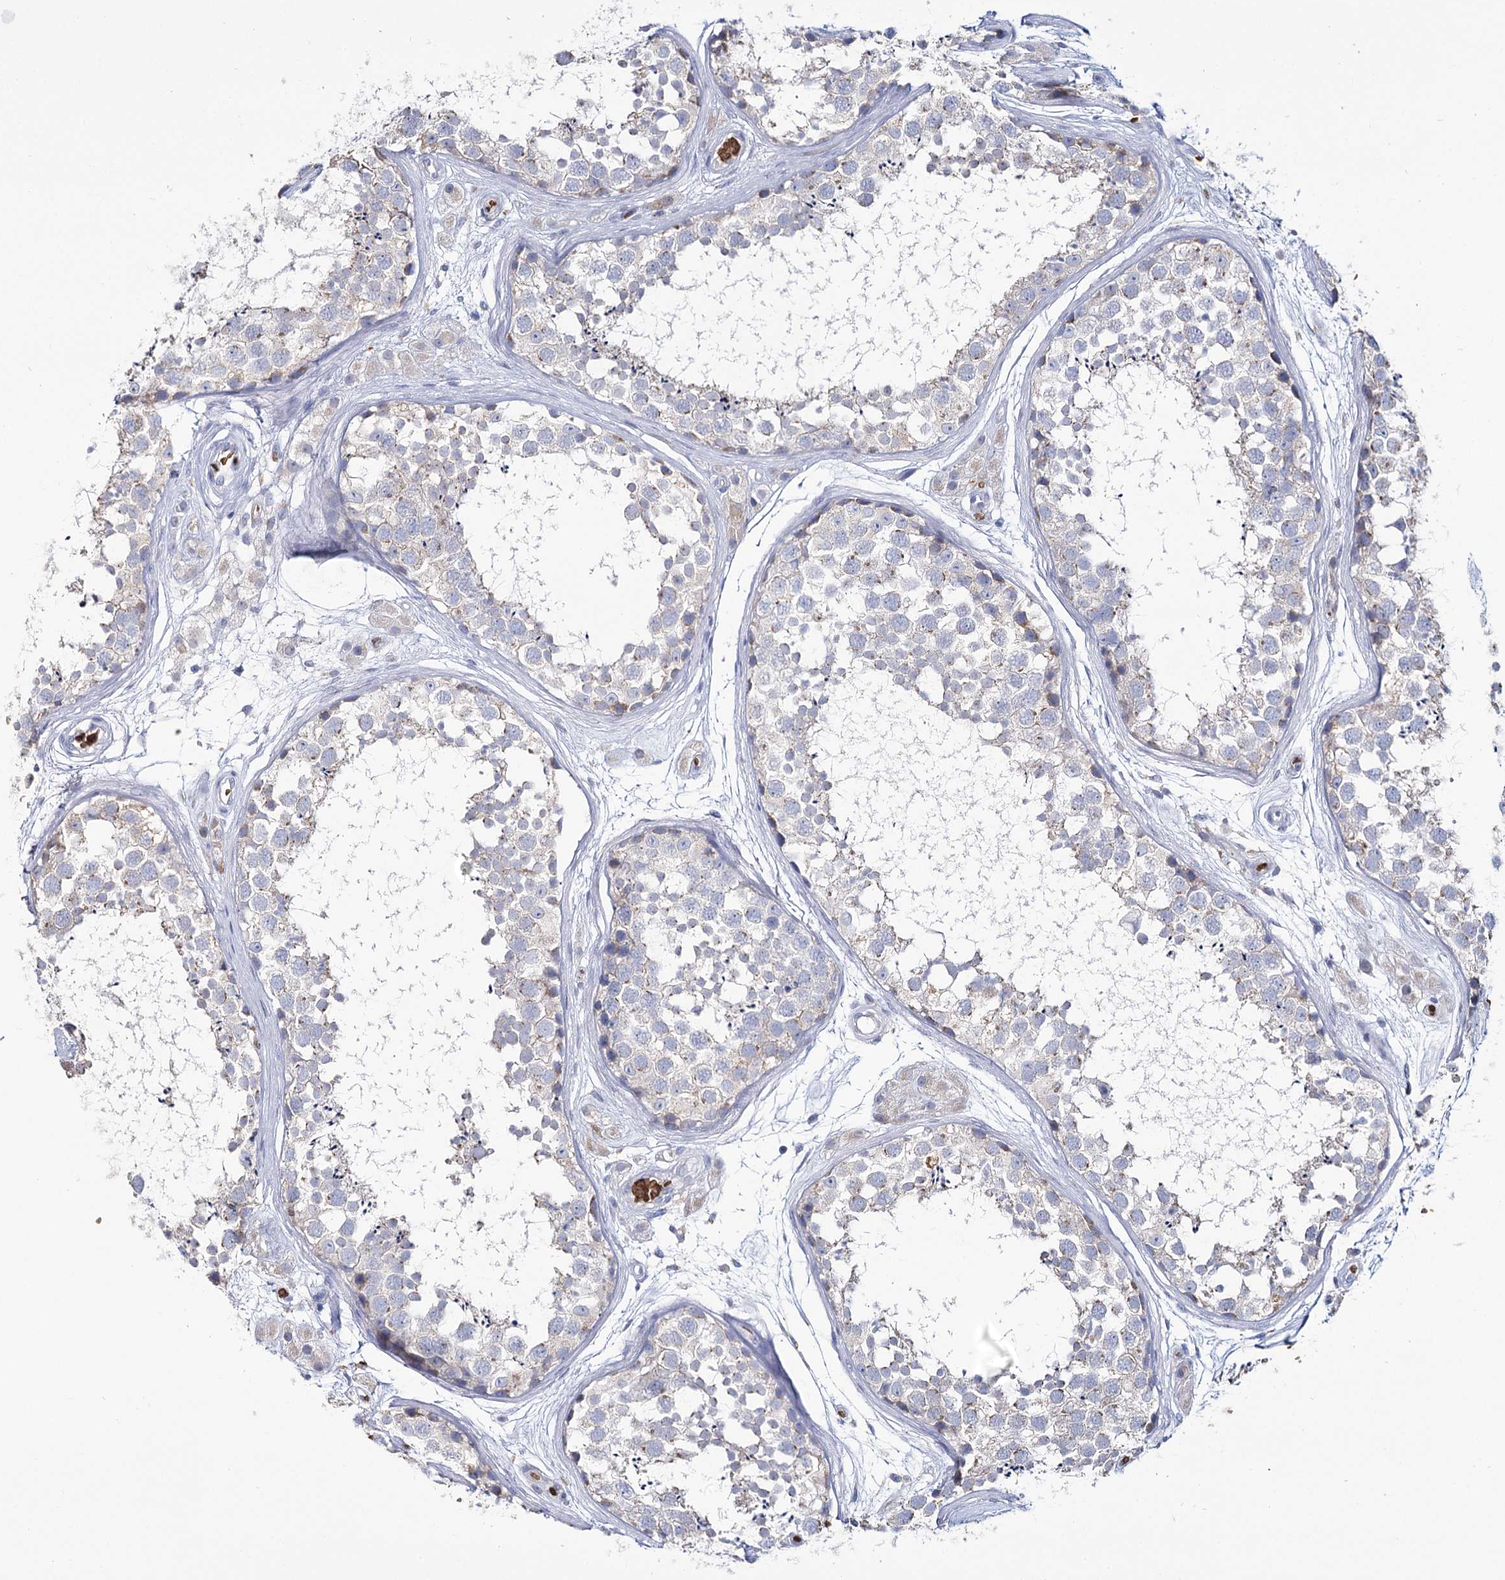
{"staining": {"intensity": "negative", "quantity": "none", "location": "none"}, "tissue": "testis", "cell_type": "Cells in seminiferous ducts", "image_type": "normal", "snomed": [{"axis": "morphology", "description": "Normal tissue, NOS"}, {"axis": "topography", "description": "Testis"}], "caption": "This is a histopathology image of IHC staining of normal testis, which shows no staining in cells in seminiferous ducts.", "gene": "GBF1", "patient": {"sex": "male", "age": 56}}